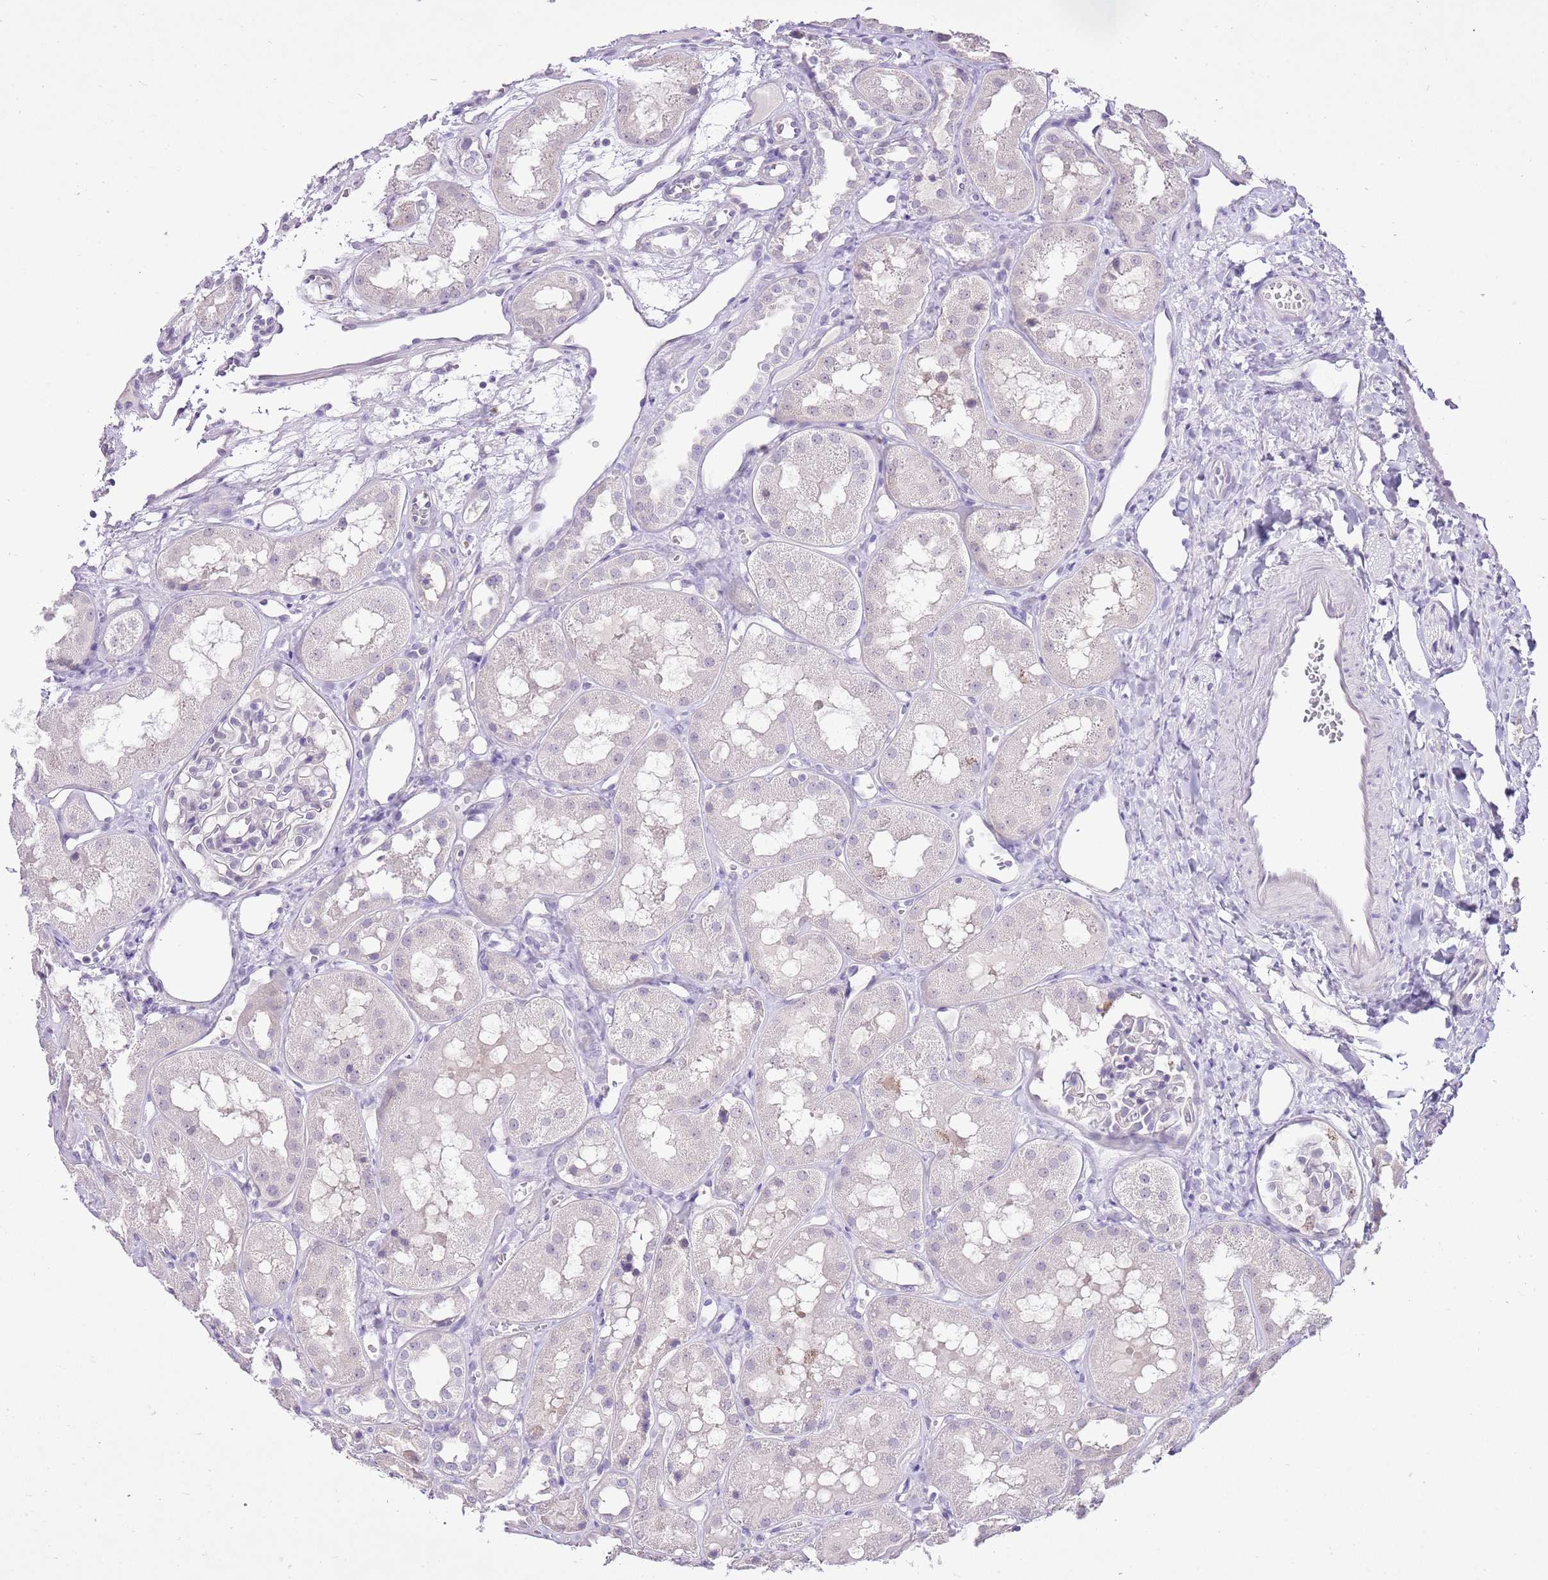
{"staining": {"intensity": "negative", "quantity": "none", "location": "none"}, "tissue": "kidney", "cell_type": "Cells in glomeruli", "image_type": "normal", "snomed": [{"axis": "morphology", "description": "Normal tissue, NOS"}, {"axis": "topography", "description": "Kidney"}], "caption": "Immunohistochemistry of unremarkable kidney shows no positivity in cells in glomeruli.", "gene": "XPO7", "patient": {"sex": "male", "age": 16}}